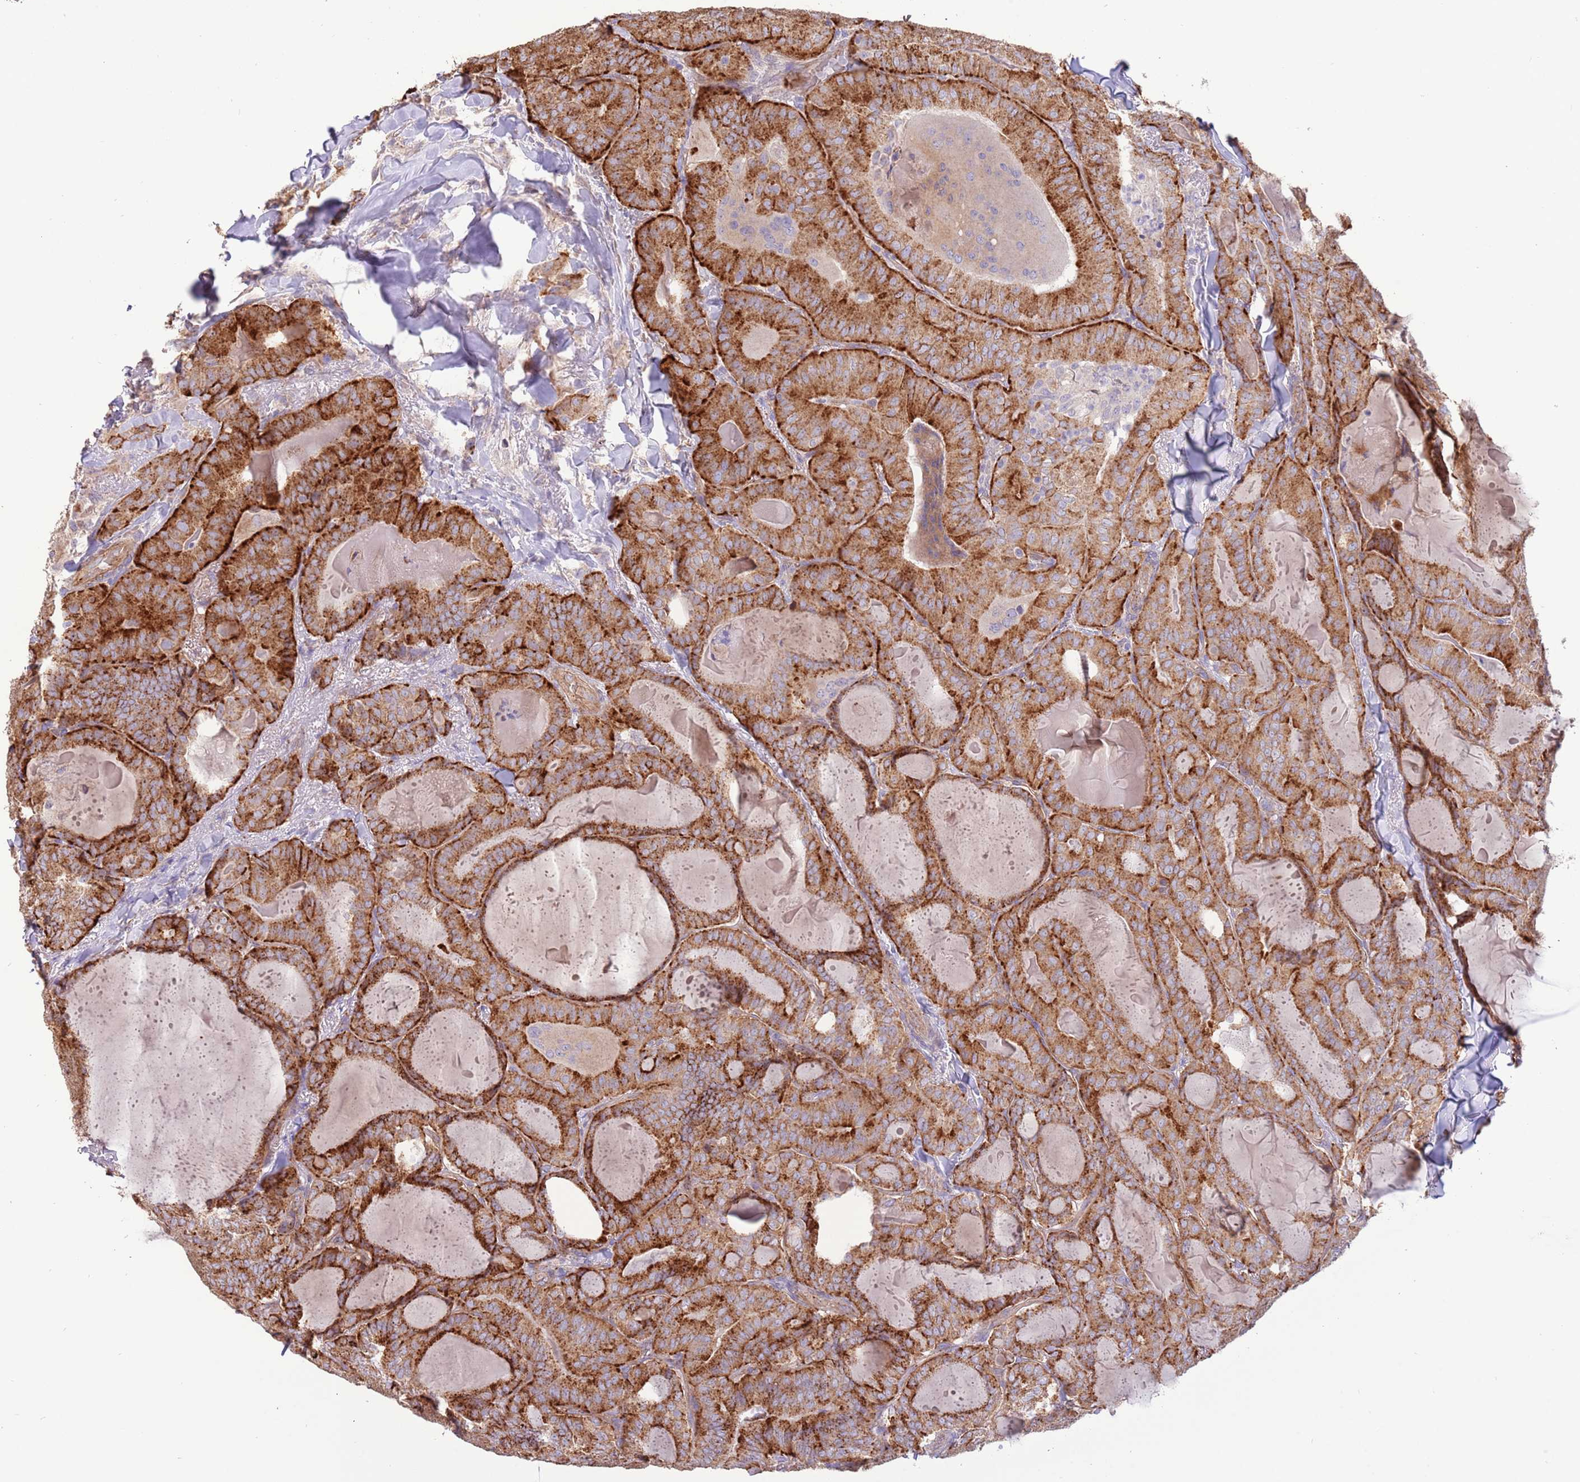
{"staining": {"intensity": "moderate", "quantity": ">75%", "location": "cytoplasmic/membranous"}, "tissue": "thyroid cancer", "cell_type": "Tumor cells", "image_type": "cancer", "snomed": [{"axis": "morphology", "description": "Papillary adenocarcinoma, NOS"}, {"axis": "topography", "description": "Thyroid gland"}], "caption": "Thyroid cancer stained with IHC shows moderate cytoplasmic/membranous staining in approximately >75% of tumor cells. (IHC, brightfield microscopy, high magnification).", "gene": "DOCK6", "patient": {"sex": "female", "age": 68}}